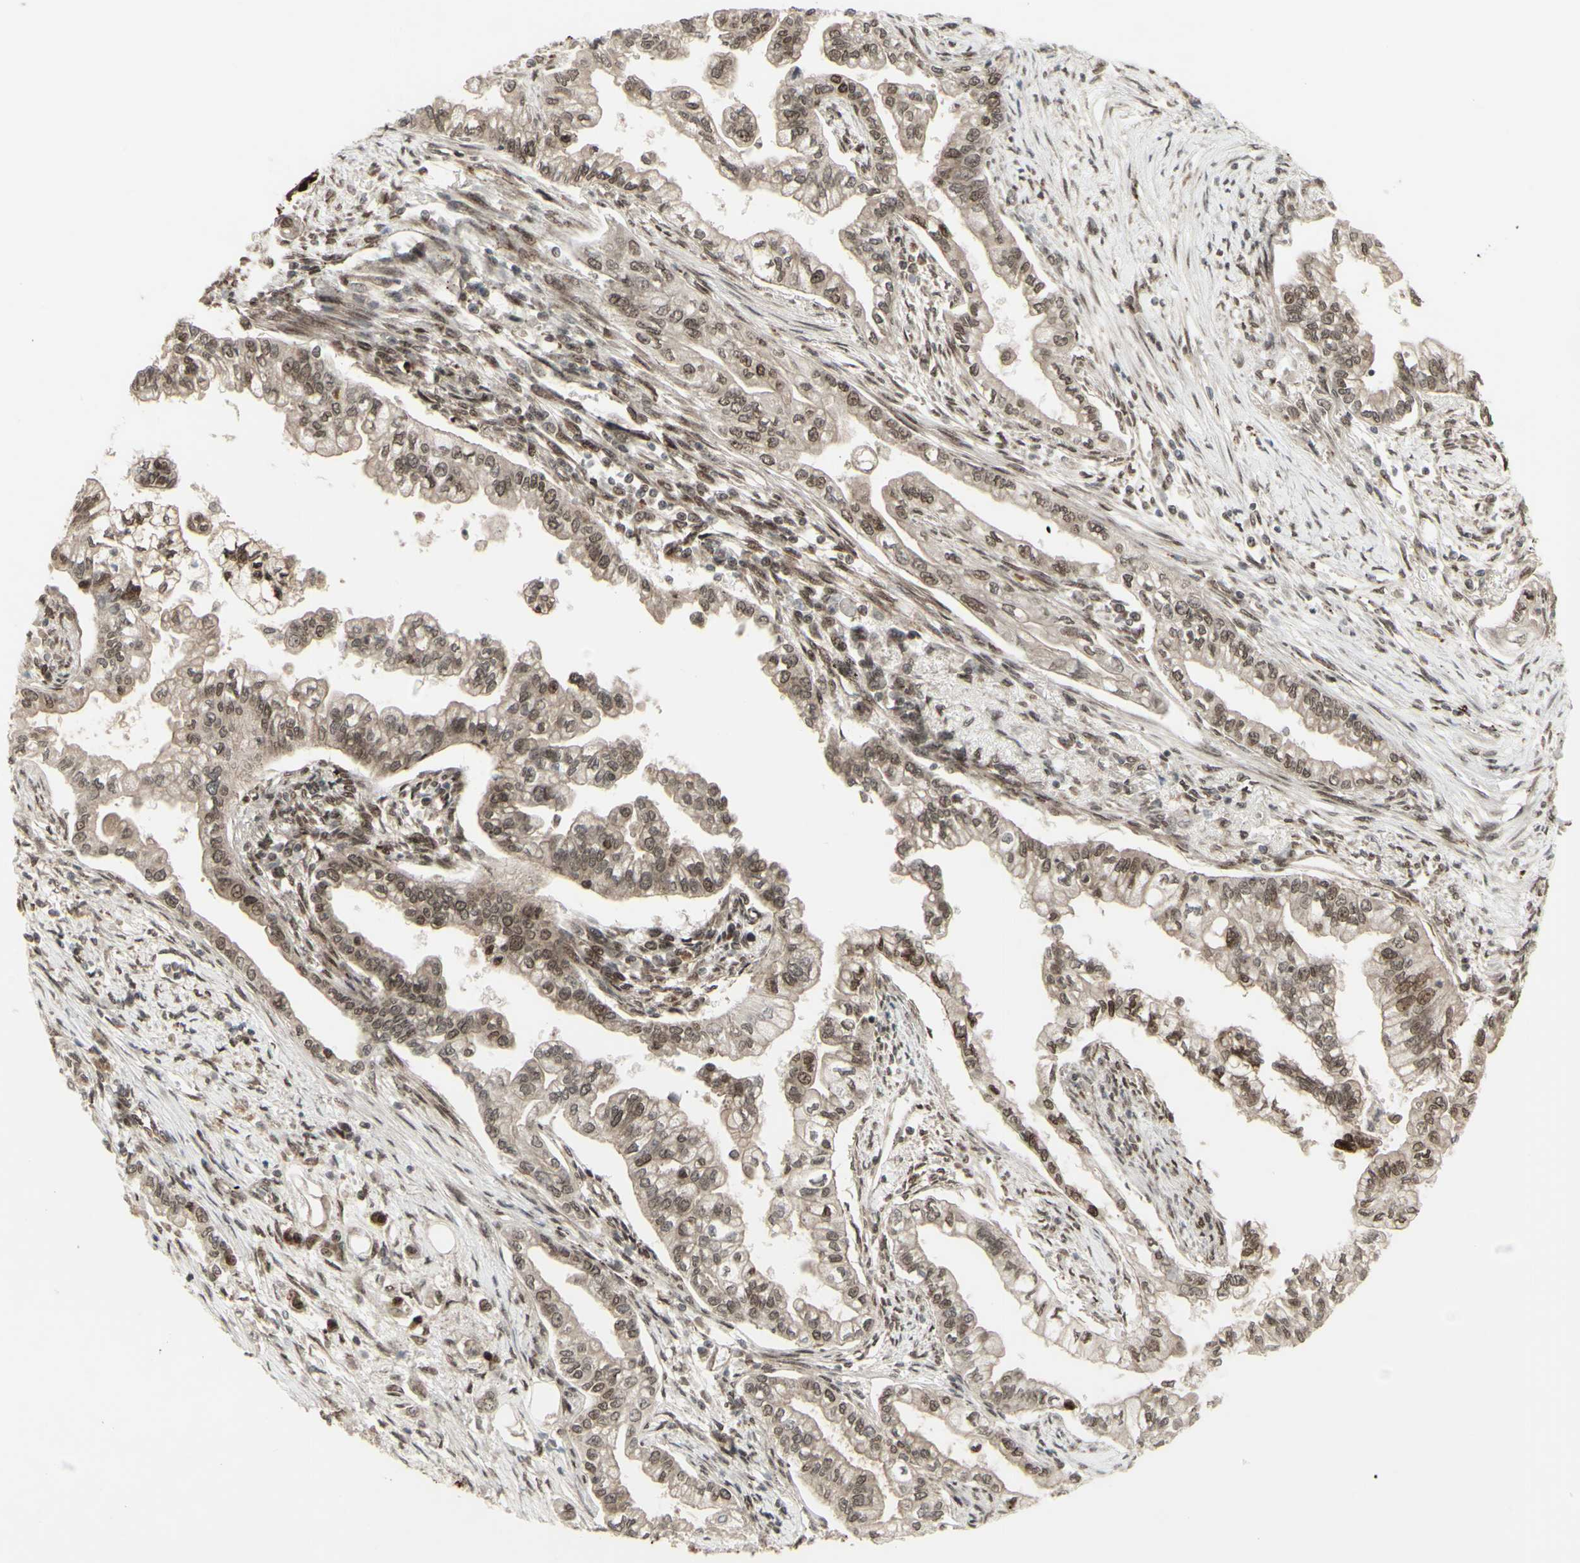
{"staining": {"intensity": "weak", "quantity": ">75%", "location": "cytoplasmic/membranous,nuclear"}, "tissue": "pancreatic cancer", "cell_type": "Tumor cells", "image_type": "cancer", "snomed": [{"axis": "morphology", "description": "Normal tissue, NOS"}, {"axis": "topography", "description": "Pancreas"}], "caption": "A micrograph of pancreatic cancer stained for a protein reveals weak cytoplasmic/membranous and nuclear brown staining in tumor cells. (DAB (3,3'-diaminobenzidine) IHC, brown staining for protein, blue staining for nuclei).", "gene": "CBX1", "patient": {"sex": "male", "age": 42}}